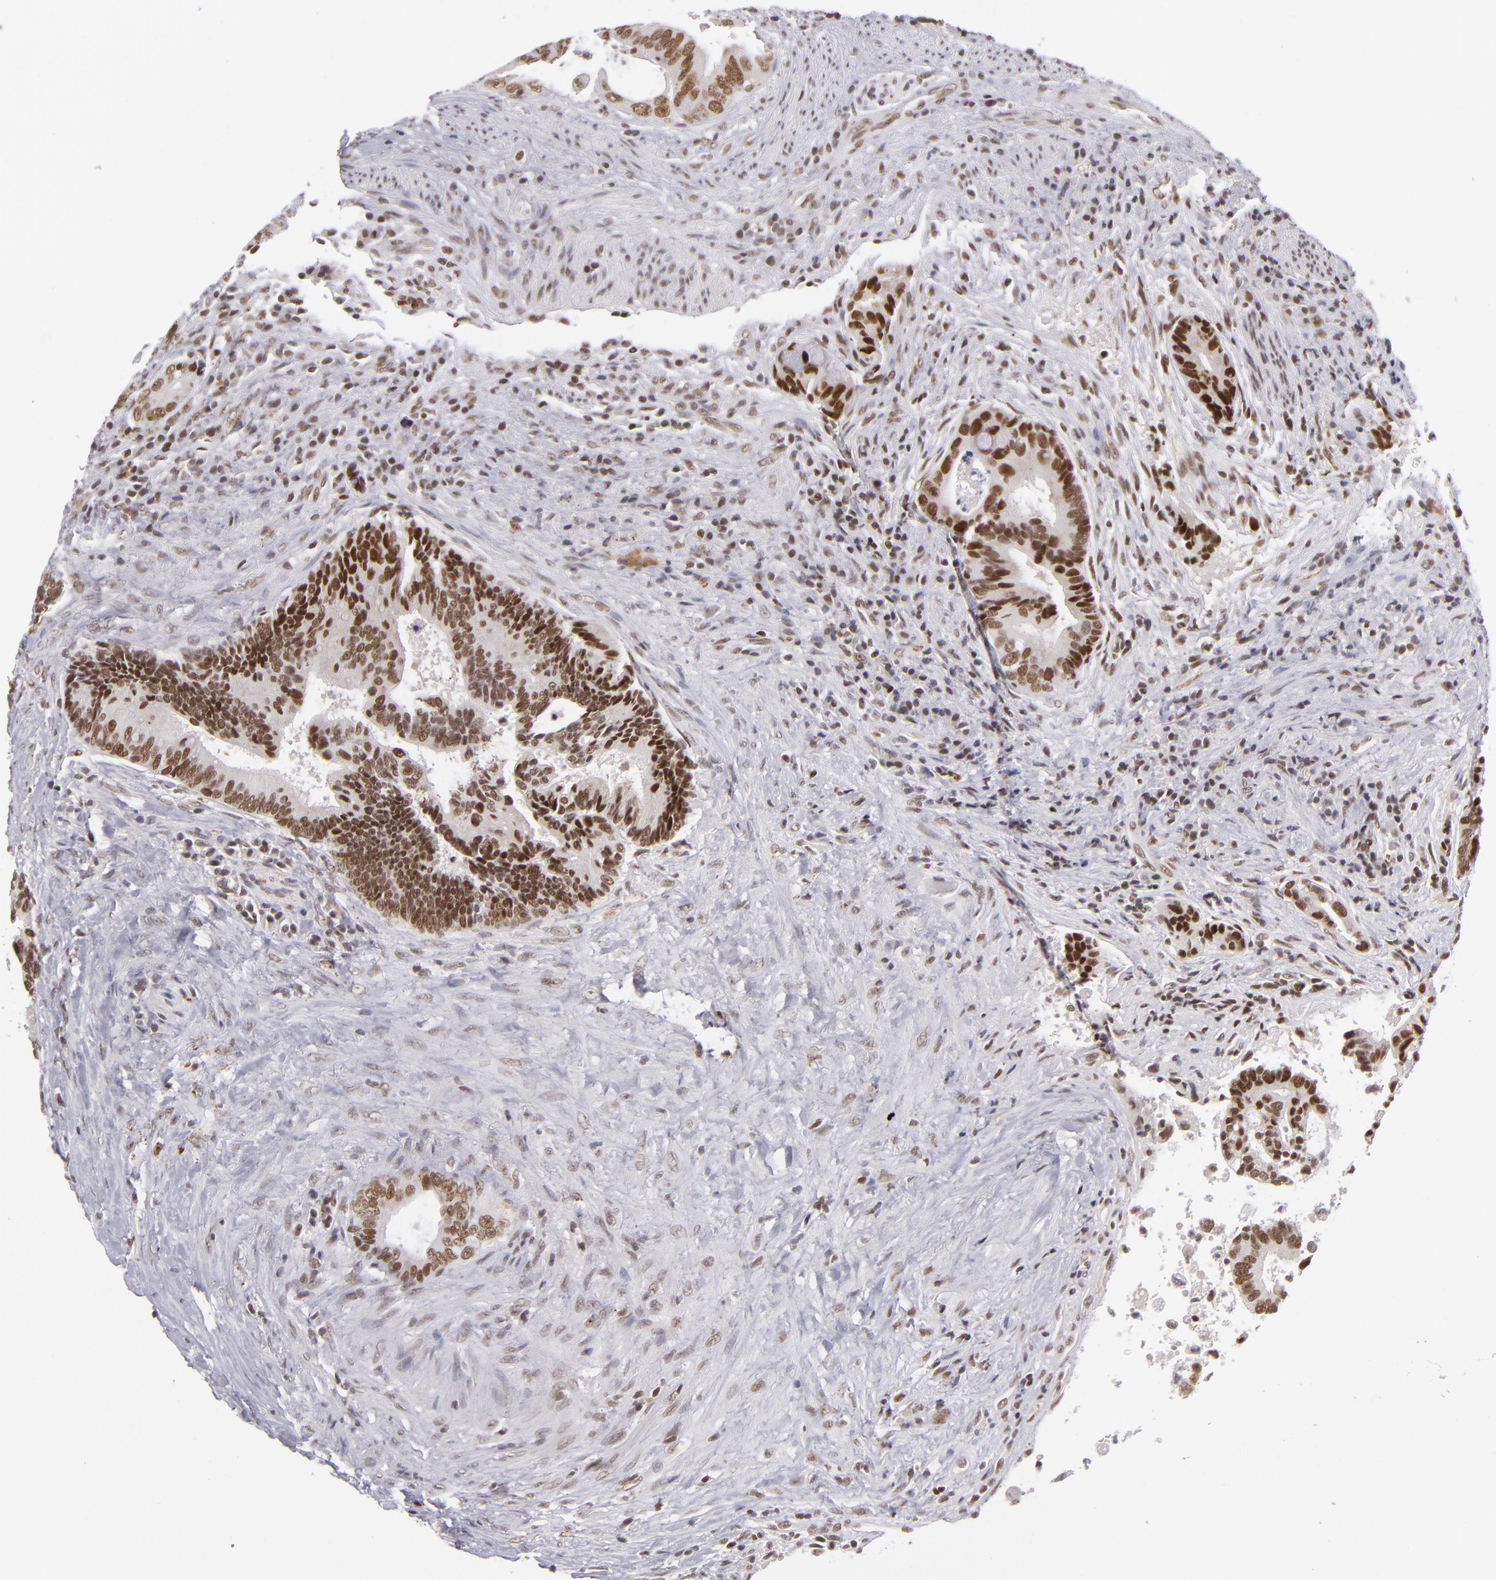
{"staining": {"intensity": "moderate", "quantity": ">75%", "location": "nuclear"}, "tissue": "colorectal cancer", "cell_type": "Tumor cells", "image_type": "cancer", "snomed": [{"axis": "morphology", "description": "Adenocarcinoma, NOS"}, {"axis": "topography", "description": "Rectum"}], "caption": "Human colorectal adenocarcinoma stained for a protein (brown) reveals moderate nuclear positive expression in about >75% of tumor cells.", "gene": "MLLT3", "patient": {"sex": "female", "age": 67}}